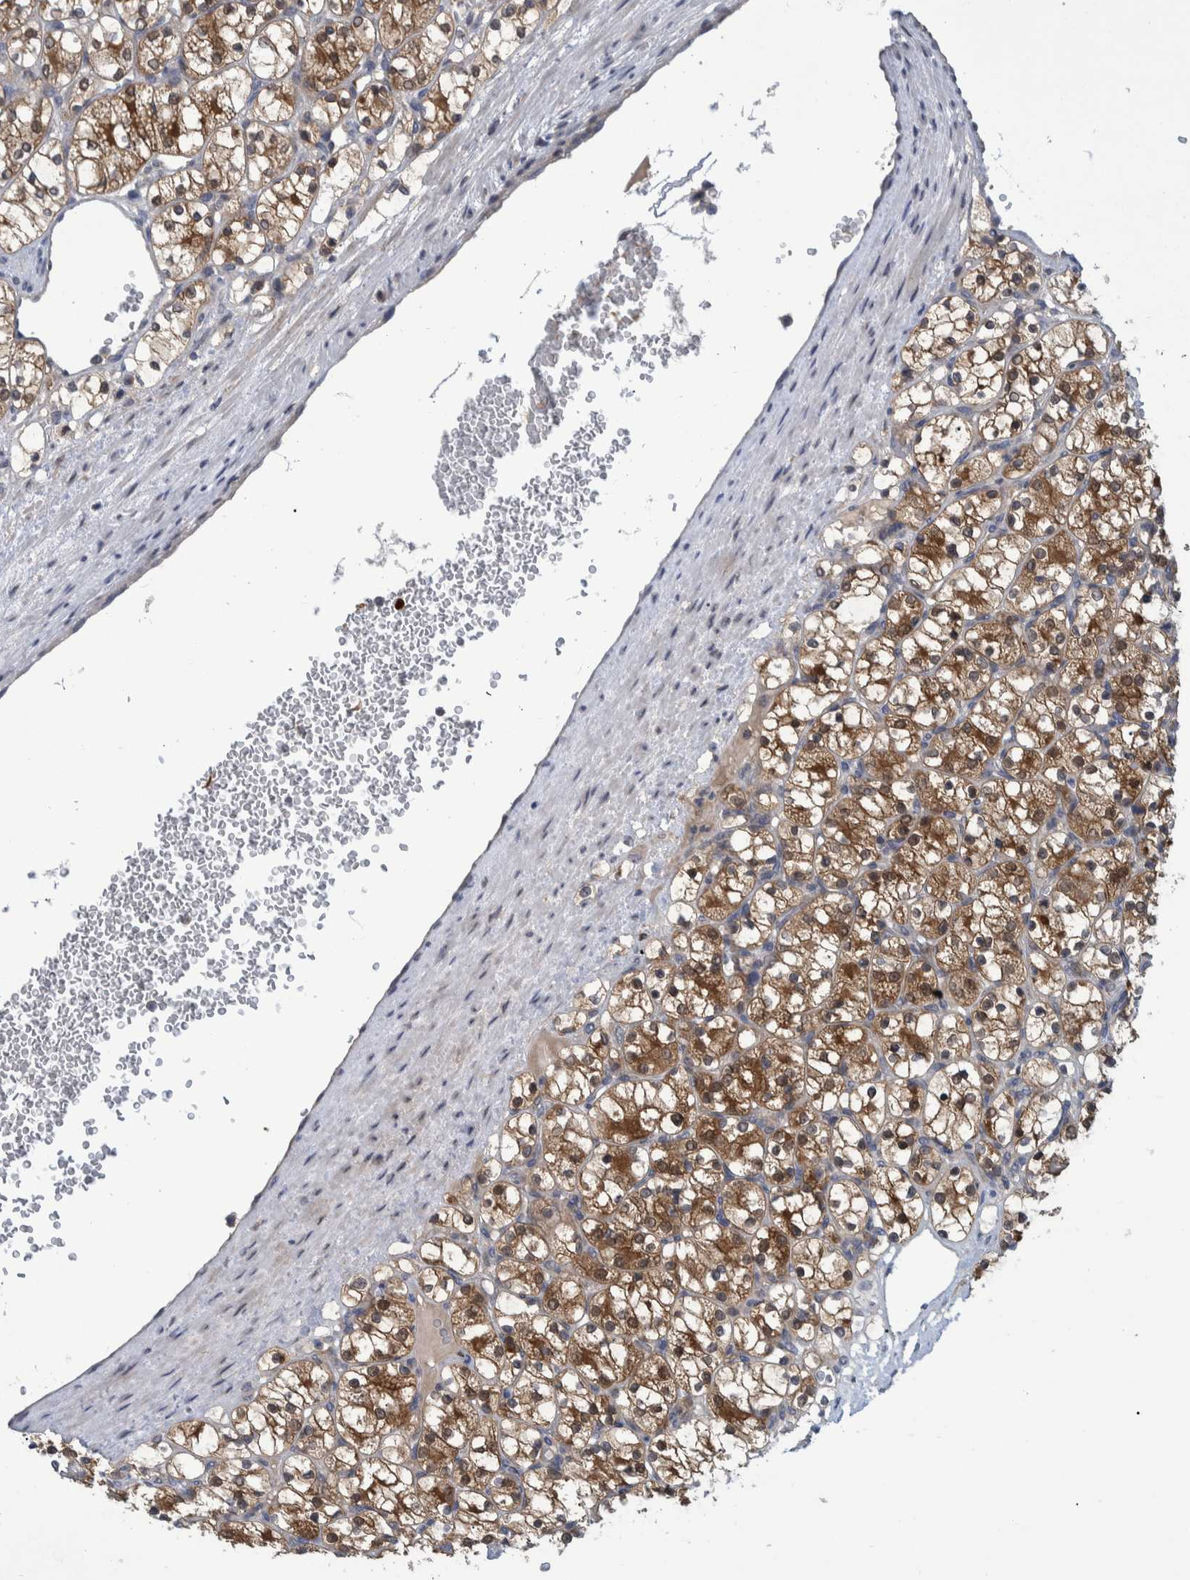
{"staining": {"intensity": "moderate", "quantity": ">75%", "location": "cytoplasmic/membranous"}, "tissue": "renal cancer", "cell_type": "Tumor cells", "image_type": "cancer", "snomed": [{"axis": "morphology", "description": "Adenocarcinoma, NOS"}, {"axis": "topography", "description": "Kidney"}], "caption": "A brown stain labels moderate cytoplasmic/membranous expression of a protein in renal cancer tumor cells. Nuclei are stained in blue.", "gene": "PCYT2", "patient": {"sex": "female", "age": 69}}